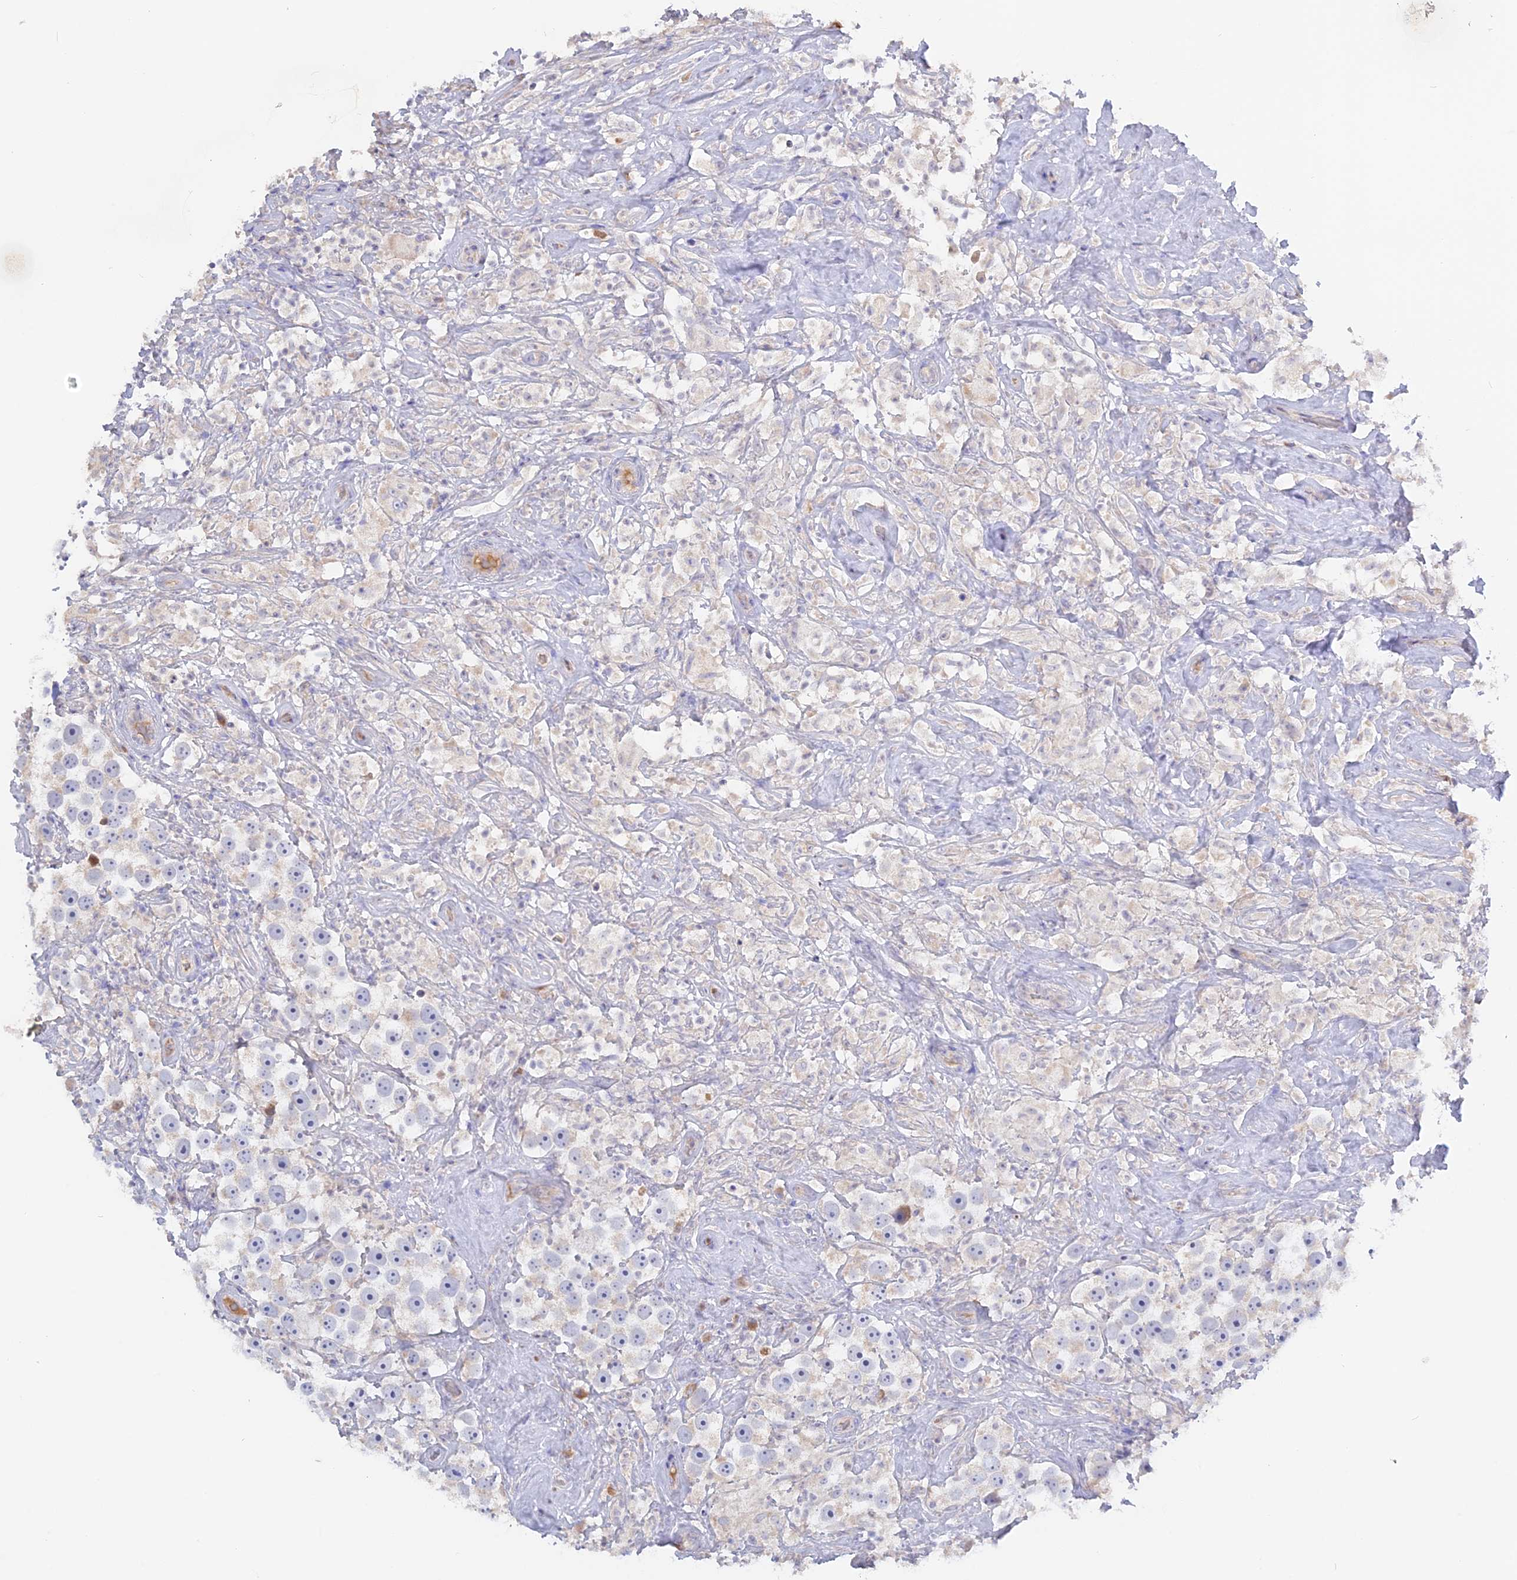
{"staining": {"intensity": "negative", "quantity": "none", "location": "none"}, "tissue": "testis cancer", "cell_type": "Tumor cells", "image_type": "cancer", "snomed": [{"axis": "morphology", "description": "Seminoma, NOS"}, {"axis": "topography", "description": "Testis"}], "caption": "Tumor cells are negative for brown protein staining in testis cancer (seminoma).", "gene": "ADGRA1", "patient": {"sex": "male", "age": 49}}